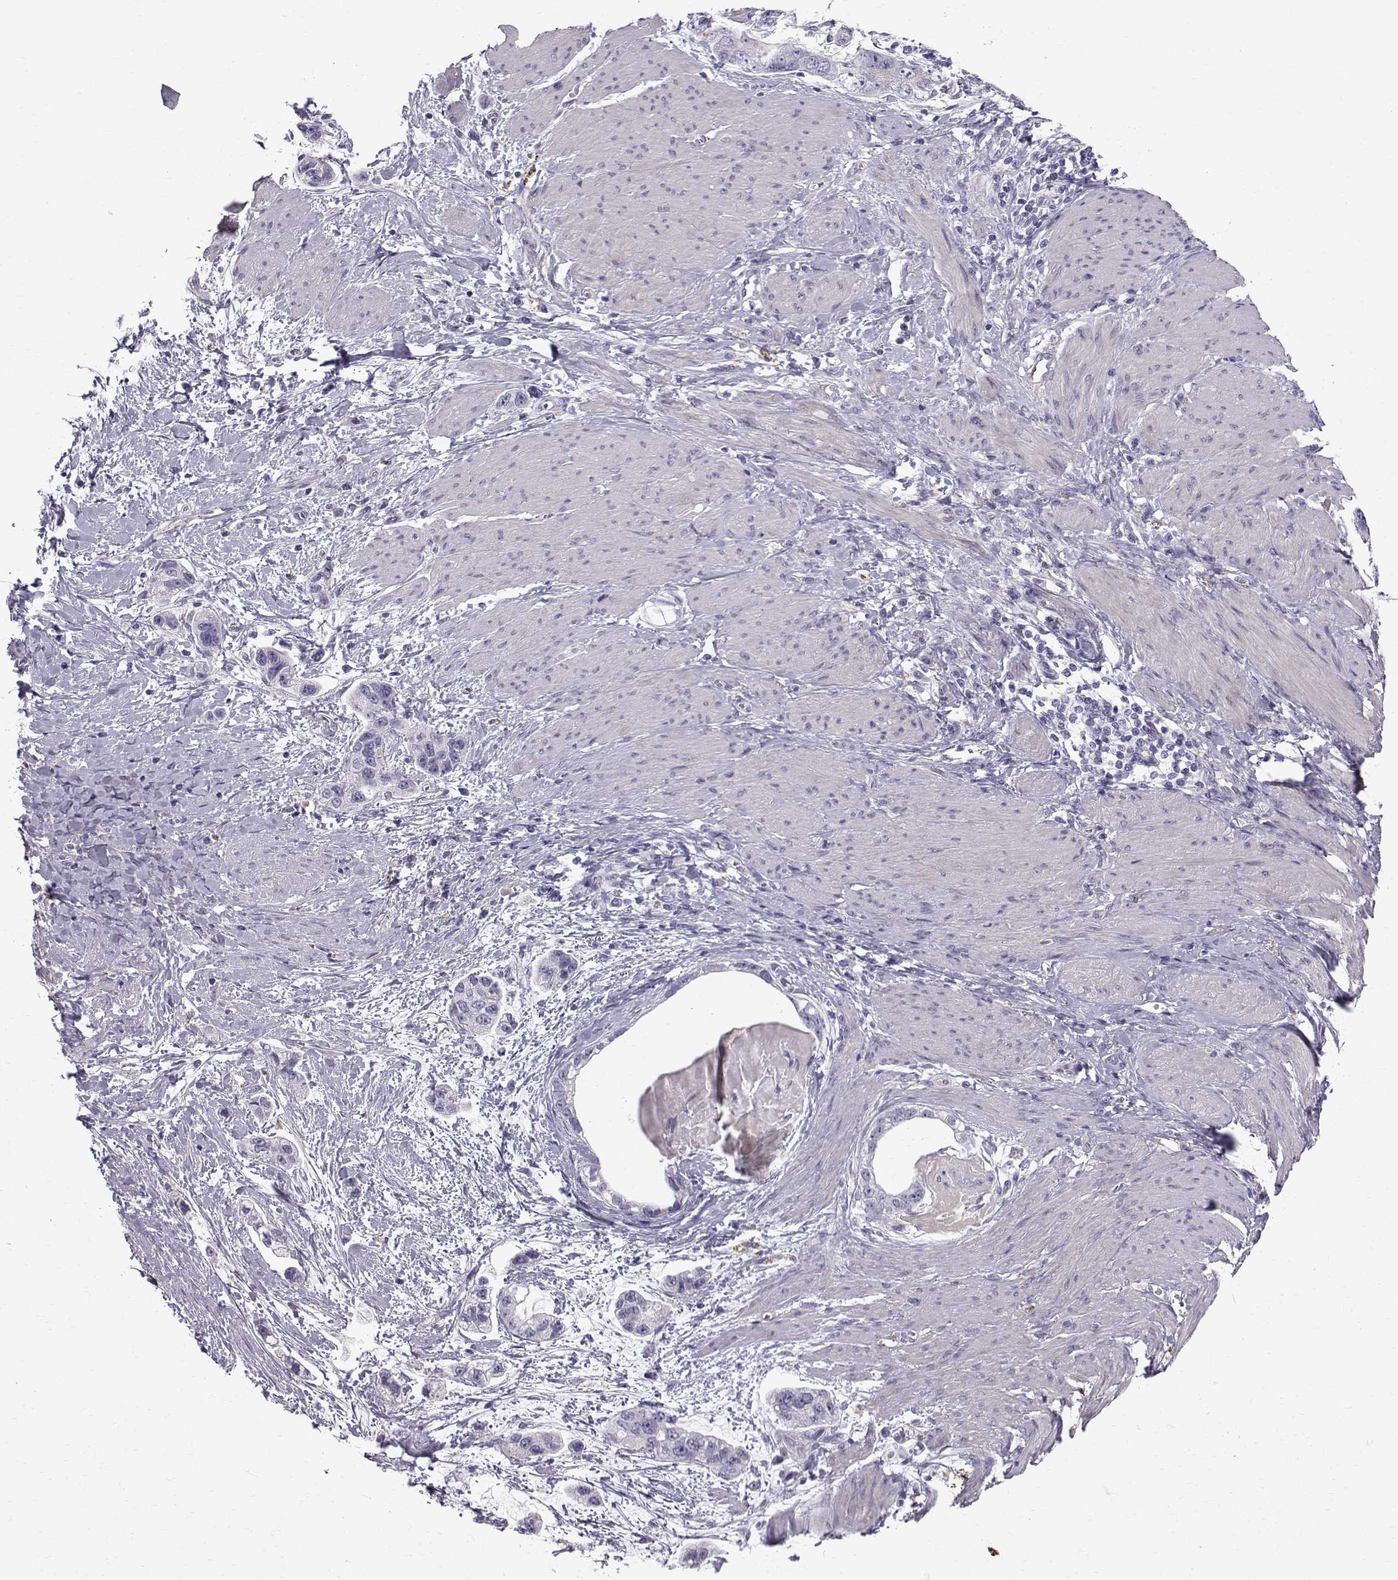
{"staining": {"intensity": "negative", "quantity": "none", "location": "none"}, "tissue": "stomach cancer", "cell_type": "Tumor cells", "image_type": "cancer", "snomed": [{"axis": "morphology", "description": "Adenocarcinoma, NOS"}, {"axis": "topography", "description": "Stomach, lower"}], "caption": "IHC of human stomach cancer reveals no positivity in tumor cells.", "gene": "CALCR", "patient": {"sex": "female", "age": 93}}